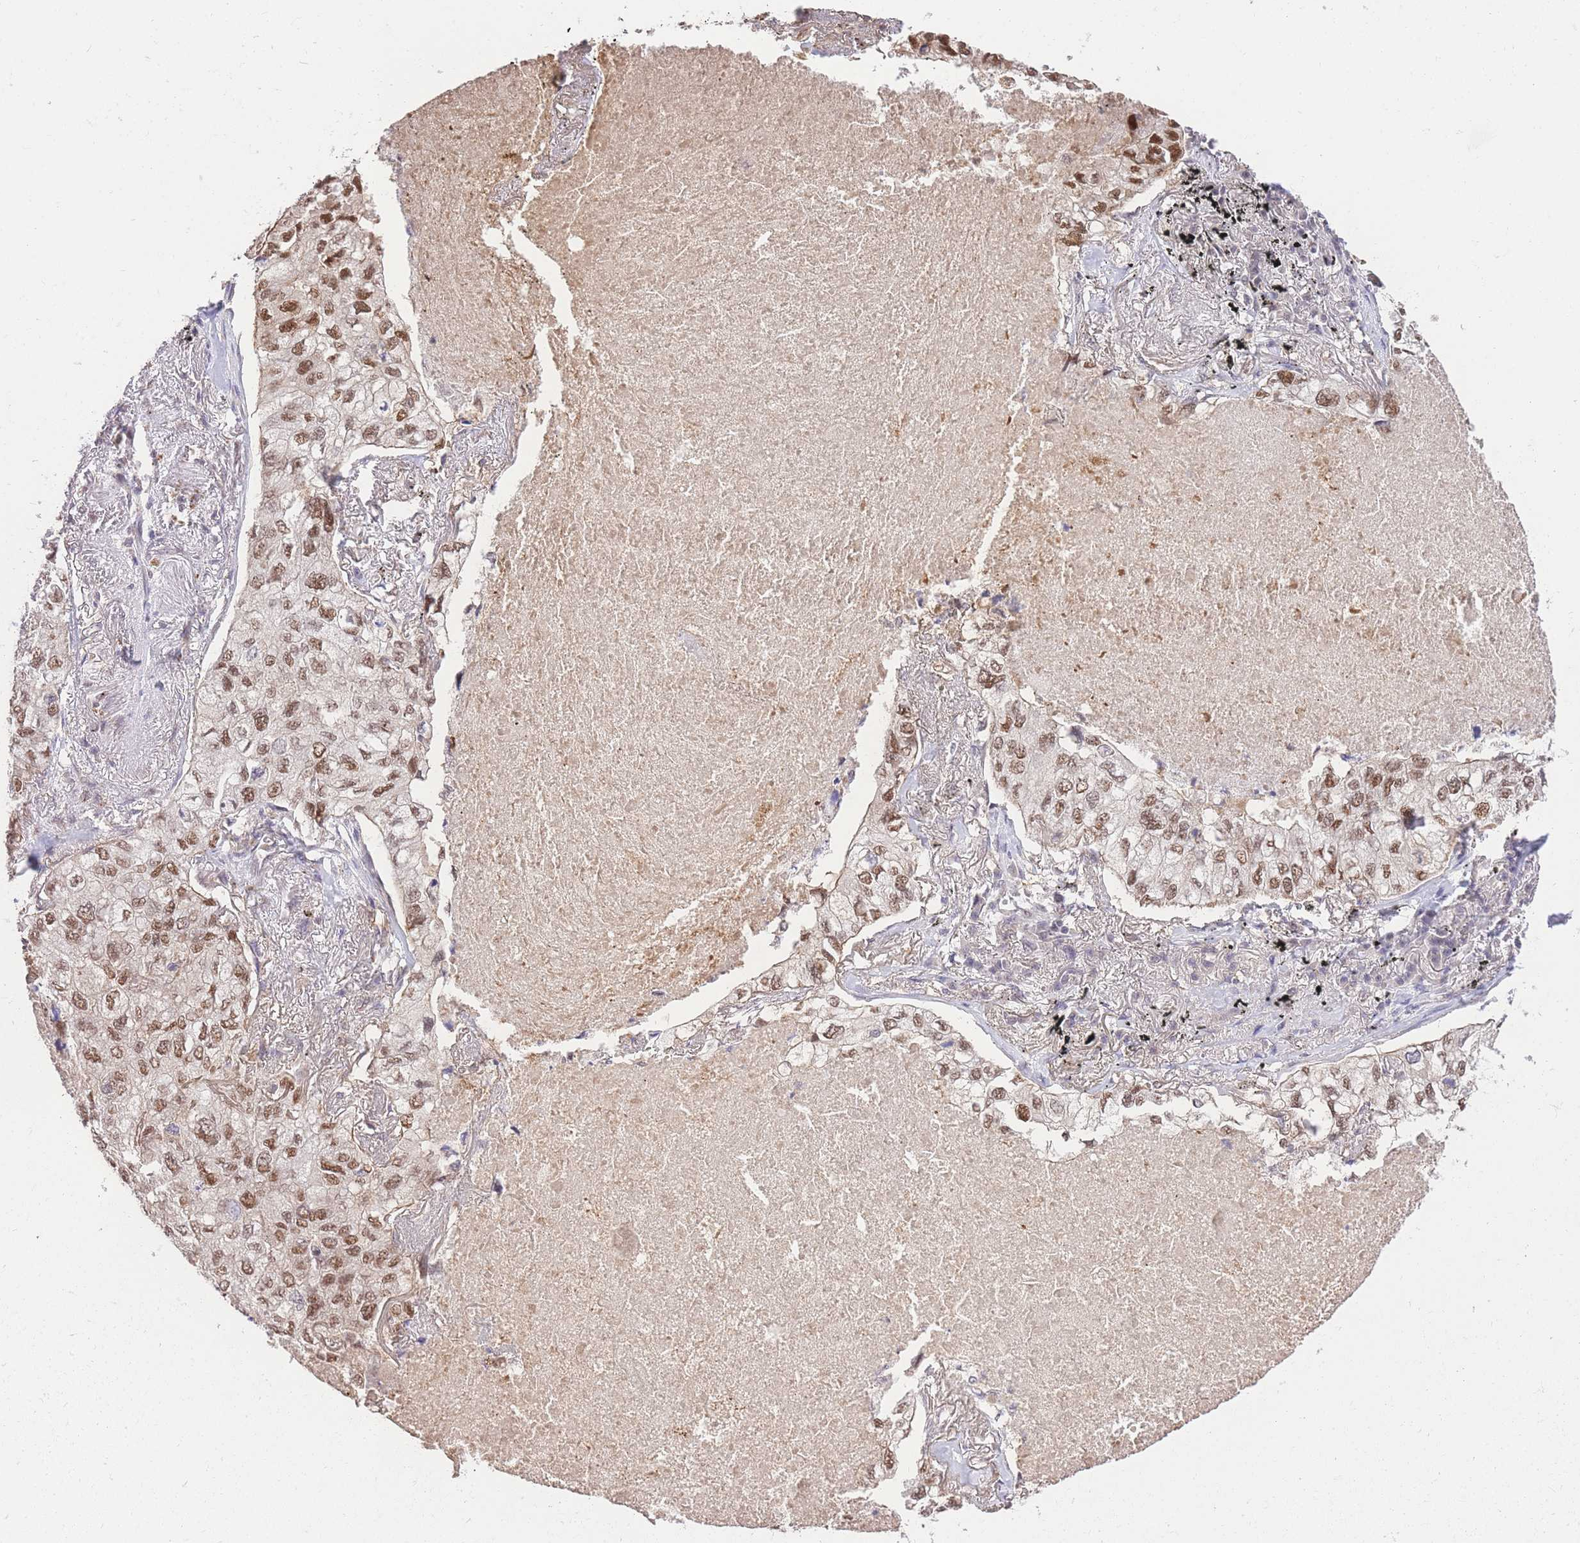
{"staining": {"intensity": "moderate", "quantity": ">75%", "location": "nuclear"}, "tissue": "lung cancer", "cell_type": "Tumor cells", "image_type": "cancer", "snomed": [{"axis": "morphology", "description": "Adenocarcinoma, NOS"}, {"axis": "topography", "description": "Lung"}], "caption": "High-power microscopy captured an IHC micrograph of lung cancer, revealing moderate nuclear positivity in approximately >75% of tumor cells.", "gene": "UBXN7", "patient": {"sex": "male", "age": 65}}